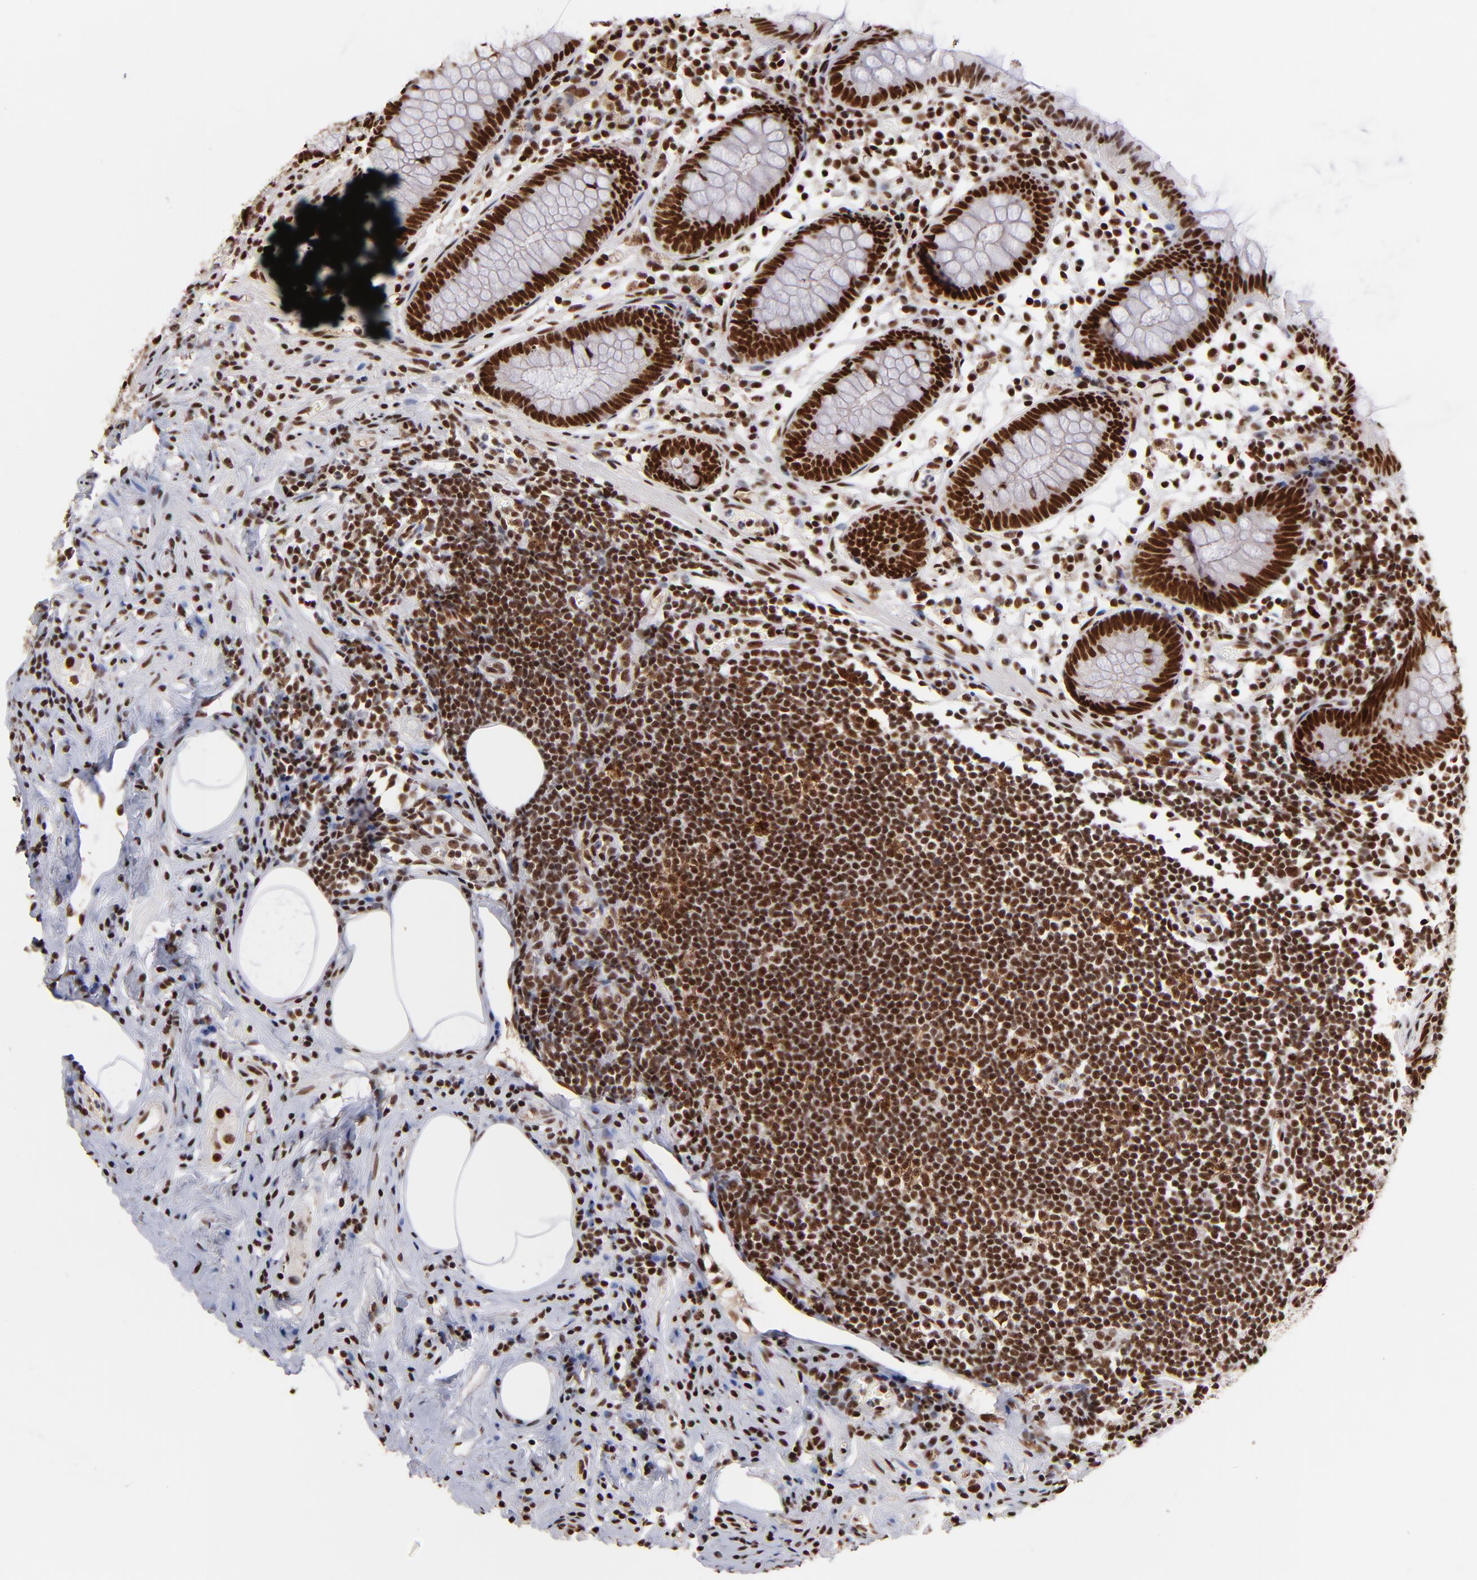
{"staining": {"intensity": "strong", "quantity": ">75%", "location": "nuclear"}, "tissue": "appendix", "cell_type": "Glandular cells", "image_type": "normal", "snomed": [{"axis": "morphology", "description": "Normal tissue, NOS"}, {"axis": "topography", "description": "Appendix"}], "caption": "IHC image of unremarkable appendix: appendix stained using IHC shows high levels of strong protein expression localized specifically in the nuclear of glandular cells, appearing as a nuclear brown color.", "gene": "ZNF146", "patient": {"sex": "male", "age": 38}}